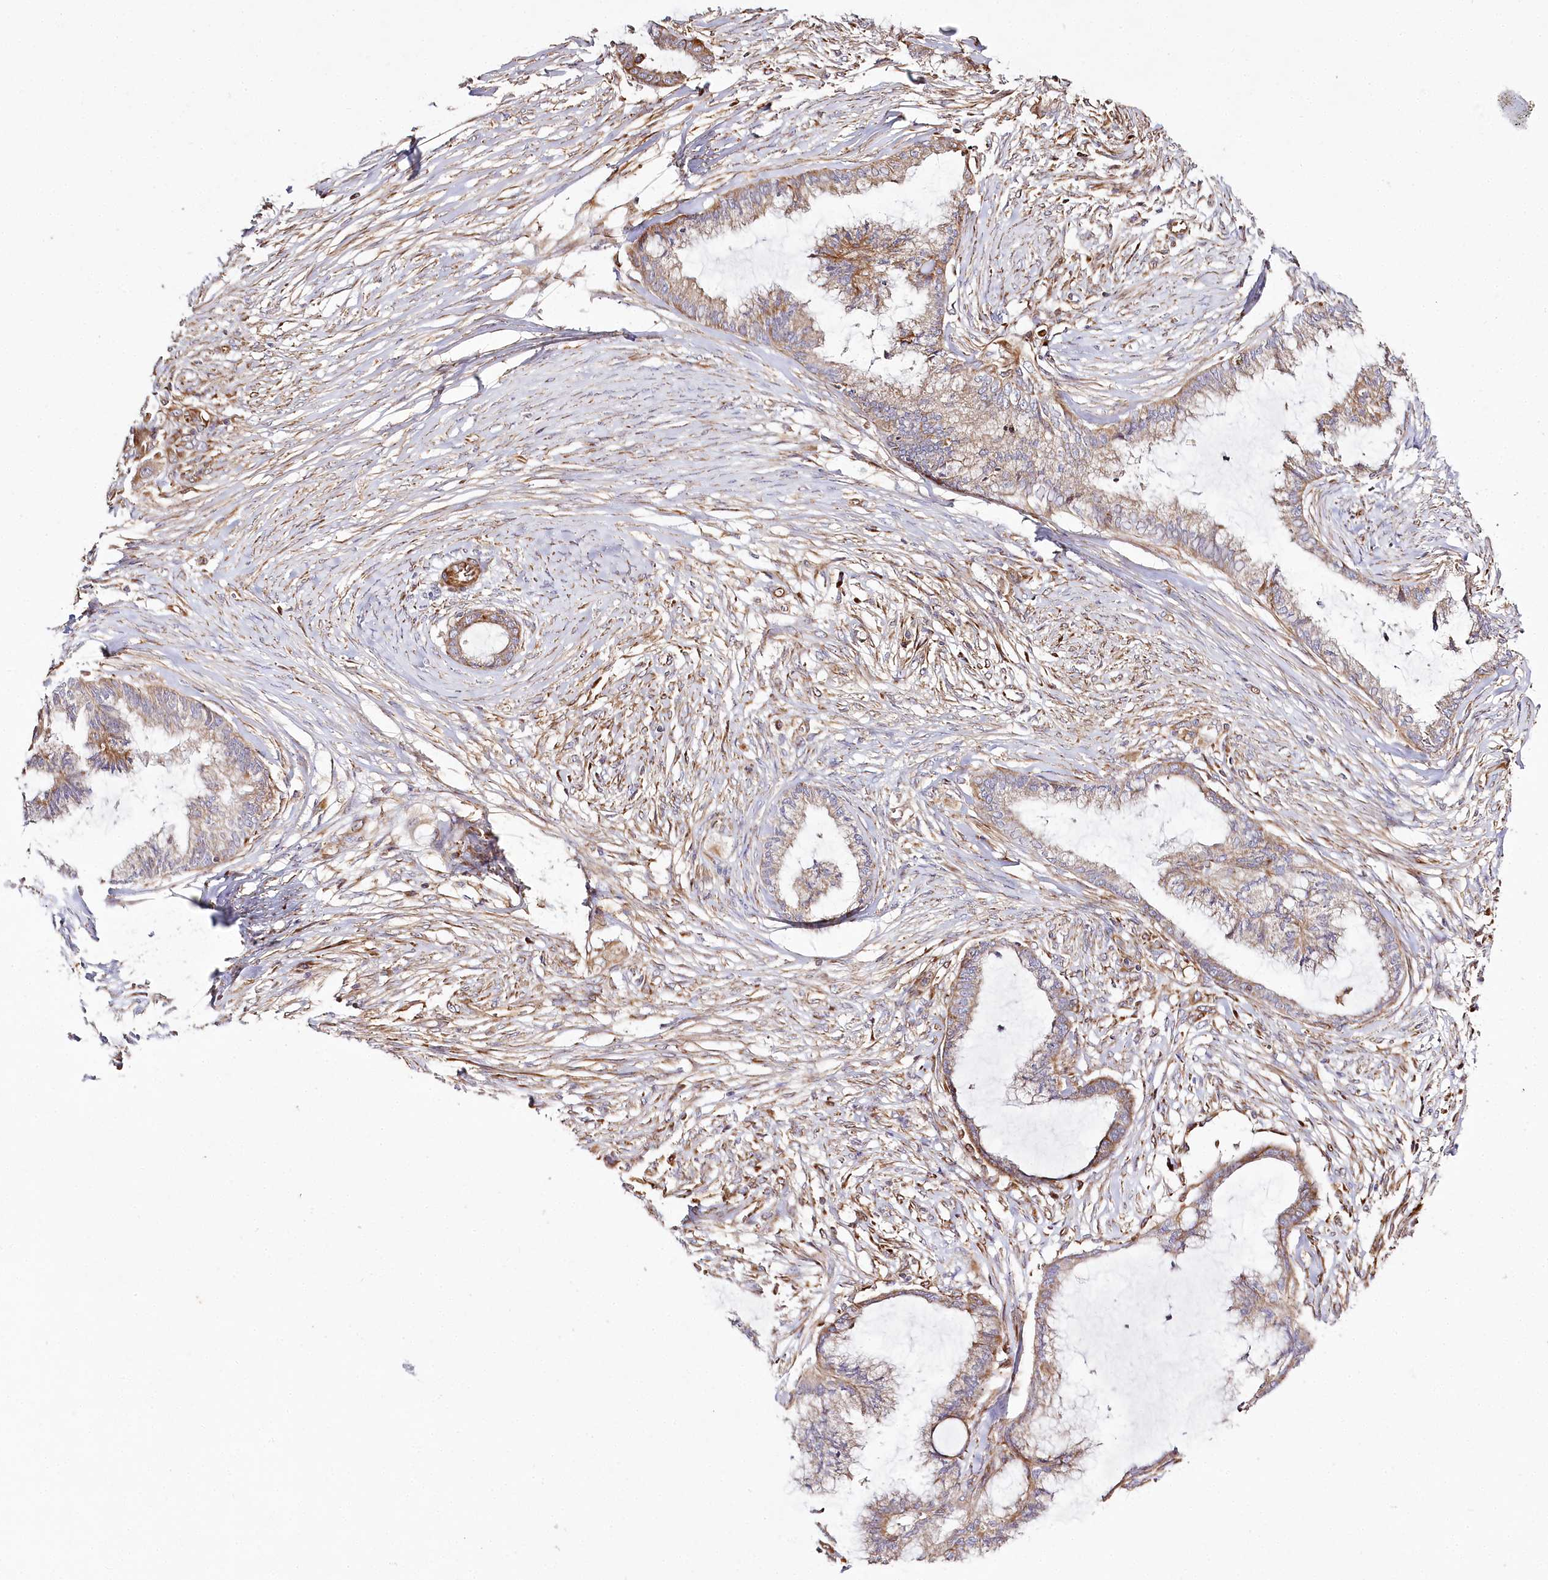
{"staining": {"intensity": "weak", "quantity": ">75%", "location": "cytoplasmic/membranous"}, "tissue": "endometrial cancer", "cell_type": "Tumor cells", "image_type": "cancer", "snomed": [{"axis": "morphology", "description": "Adenocarcinoma, NOS"}, {"axis": "topography", "description": "Endometrium"}], "caption": "Human endometrial cancer stained for a protein (brown) exhibits weak cytoplasmic/membranous positive positivity in about >75% of tumor cells.", "gene": "THUMPD3", "patient": {"sex": "female", "age": 86}}